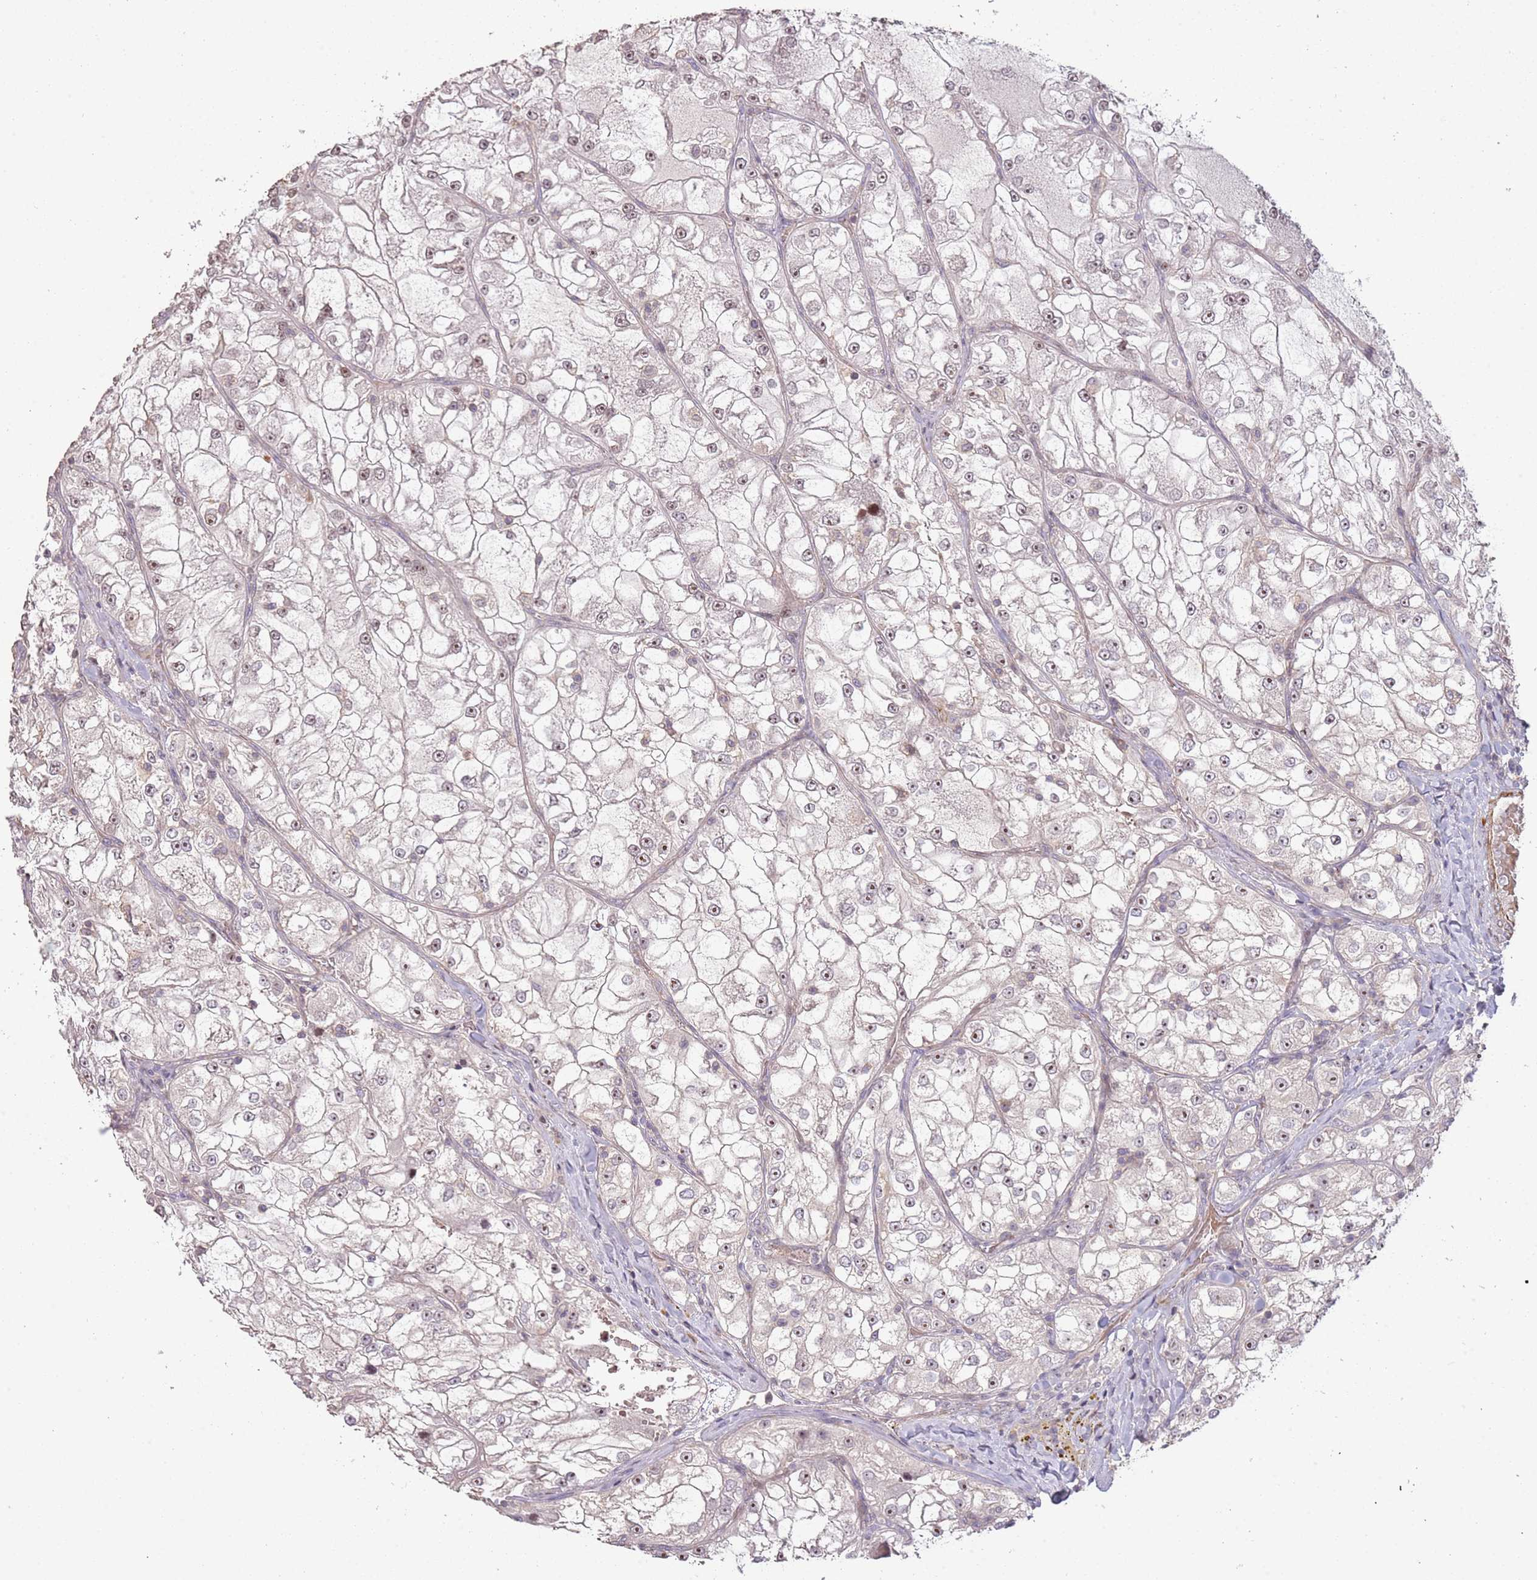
{"staining": {"intensity": "moderate", "quantity": ">75%", "location": "nuclear"}, "tissue": "renal cancer", "cell_type": "Tumor cells", "image_type": "cancer", "snomed": [{"axis": "morphology", "description": "Adenocarcinoma, NOS"}, {"axis": "topography", "description": "Kidney"}], "caption": "The micrograph exhibits immunohistochemical staining of renal adenocarcinoma. There is moderate nuclear expression is seen in approximately >75% of tumor cells.", "gene": "ADTRP", "patient": {"sex": "female", "age": 72}}